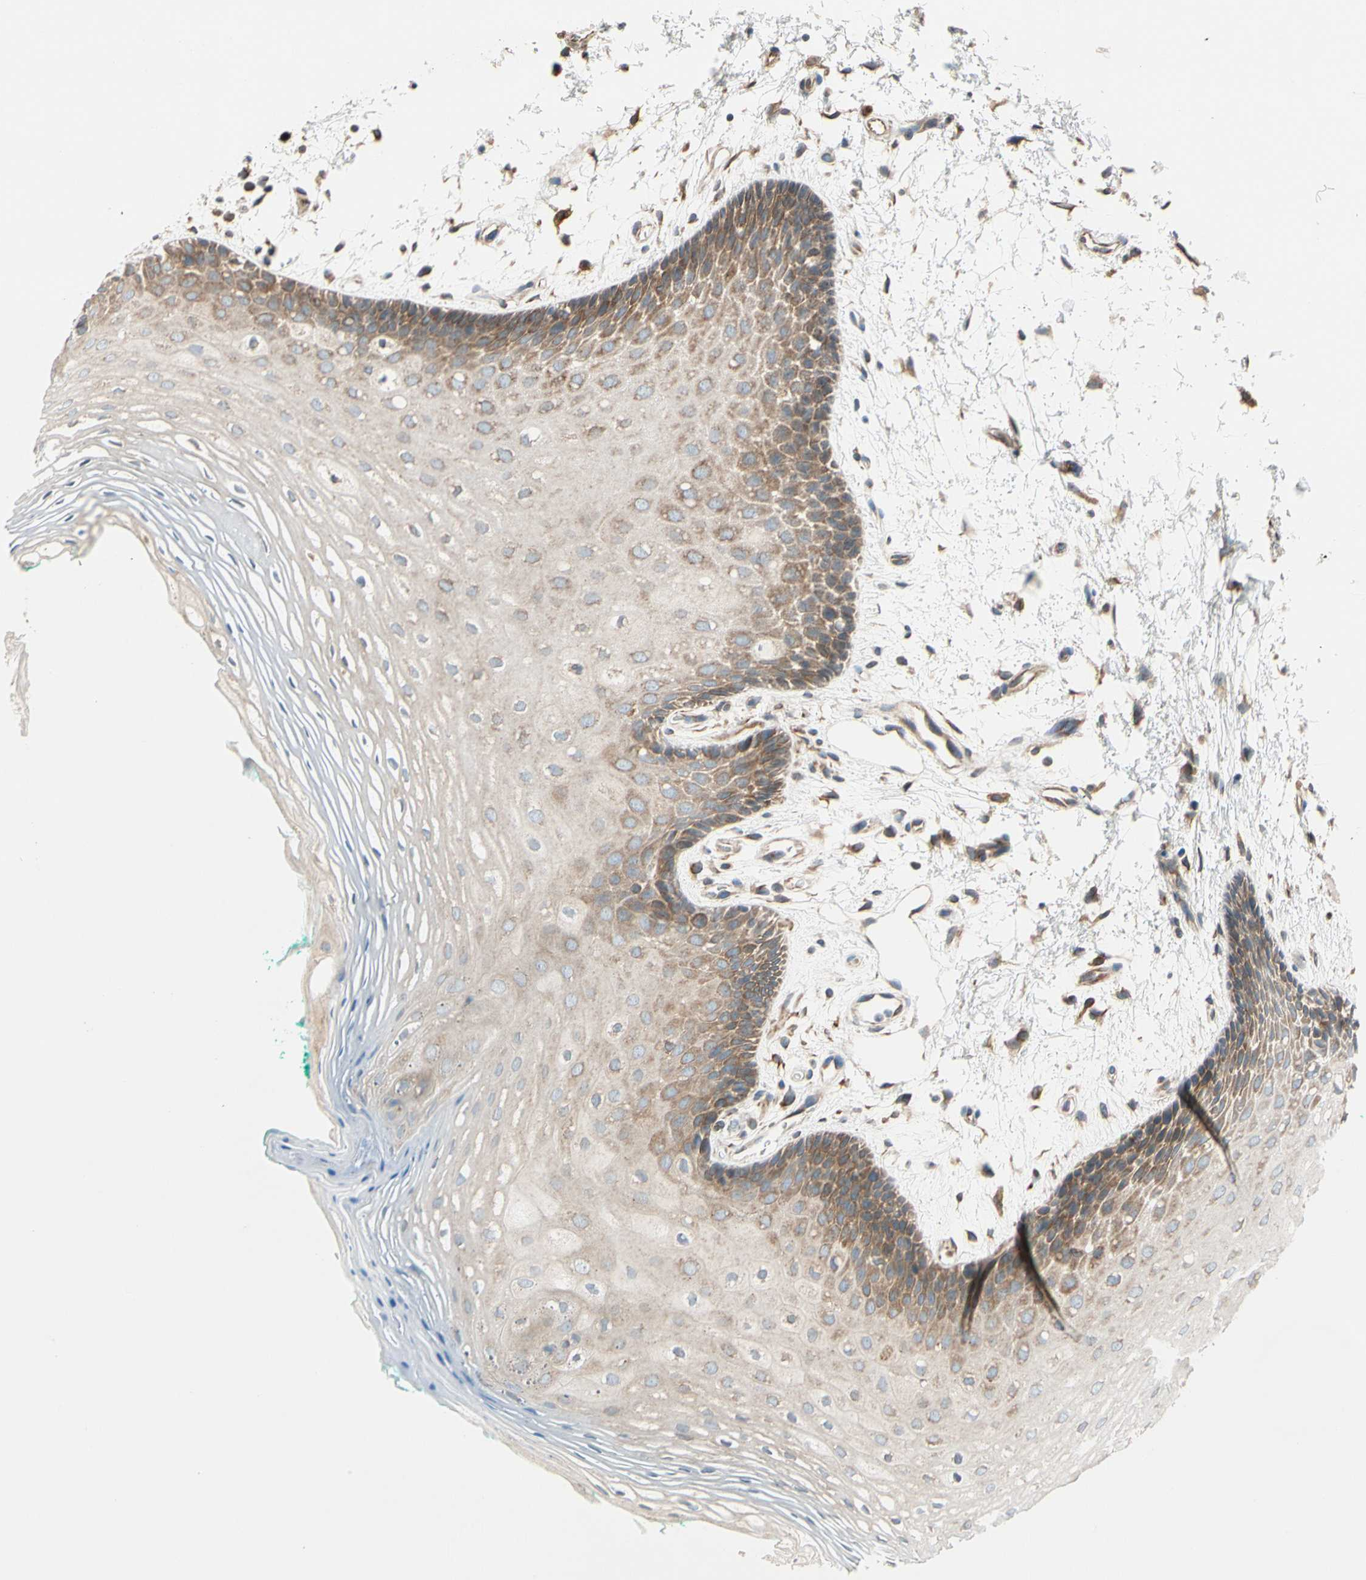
{"staining": {"intensity": "moderate", "quantity": "25%-75%", "location": "cytoplasmic/membranous"}, "tissue": "oral mucosa", "cell_type": "Squamous epithelial cells", "image_type": "normal", "snomed": [{"axis": "morphology", "description": "Normal tissue, NOS"}, {"axis": "topography", "description": "Skeletal muscle"}, {"axis": "topography", "description": "Oral tissue"}, {"axis": "topography", "description": "Peripheral nerve tissue"}], "caption": "Immunohistochemical staining of unremarkable oral mucosa displays moderate cytoplasmic/membranous protein staining in about 25%-75% of squamous epithelial cells.", "gene": "CLCC1", "patient": {"sex": "female", "age": 84}}